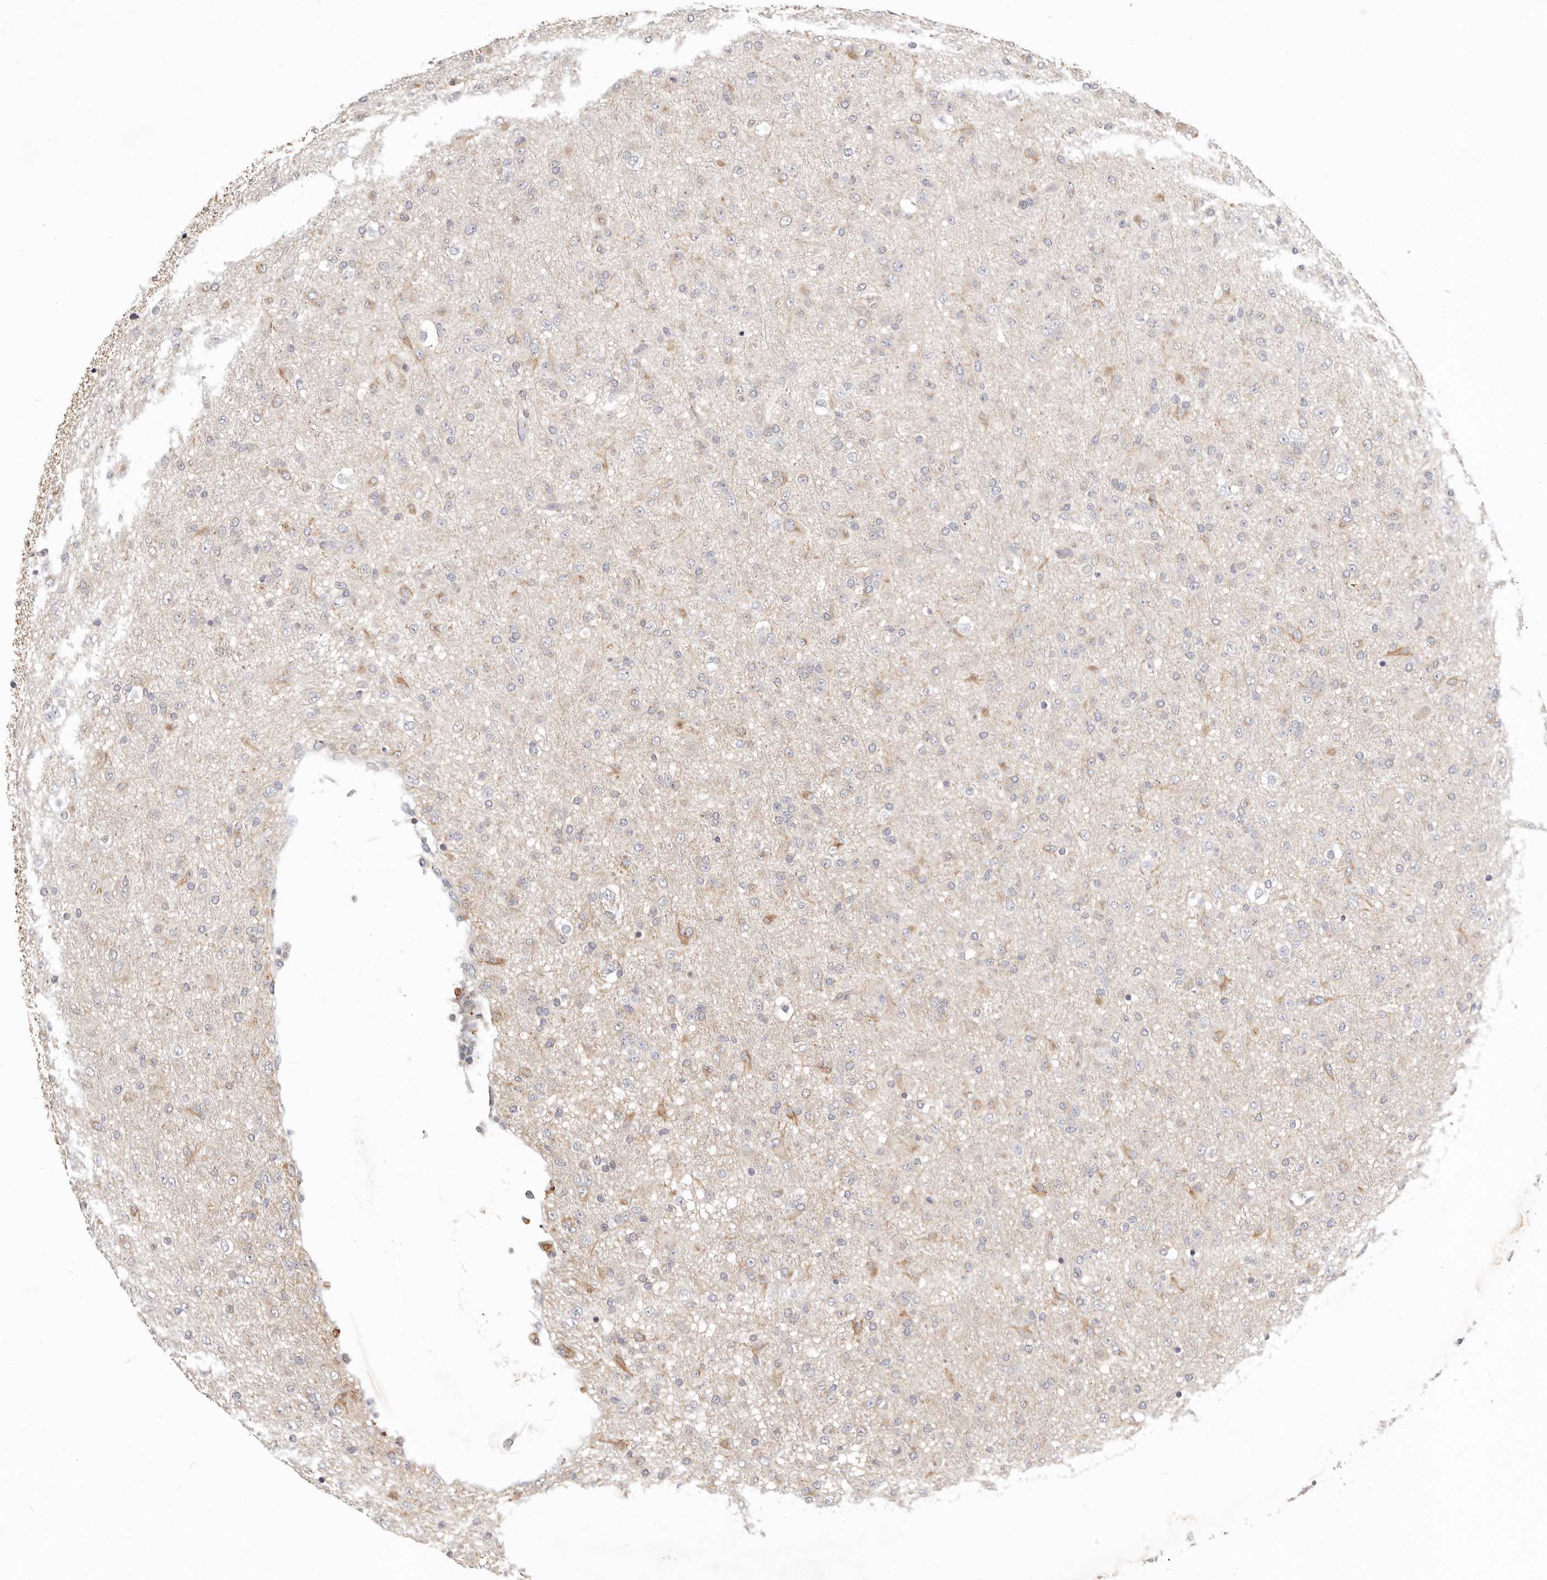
{"staining": {"intensity": "weak", "quantity": "<25%", "location": "cytoplasmic/membranous"}, "tissue": "glioma", "cell_type": "Tumor cells", "image_type": "cancer", "snomed": [{"axis": "morphology", "description": "Glioma, malignant, Low grade"}, {"axis": "topography", "description": "Brain"}], "caption": "High power microscopy photomicrograph of an immunohistochemistry (IHC) micrograph of low-grade glioma (malignant), revealing no significant positivity in tumor cells.", "gene": "ZRANB1", "patient": {"sex": "male", "age": 65}}